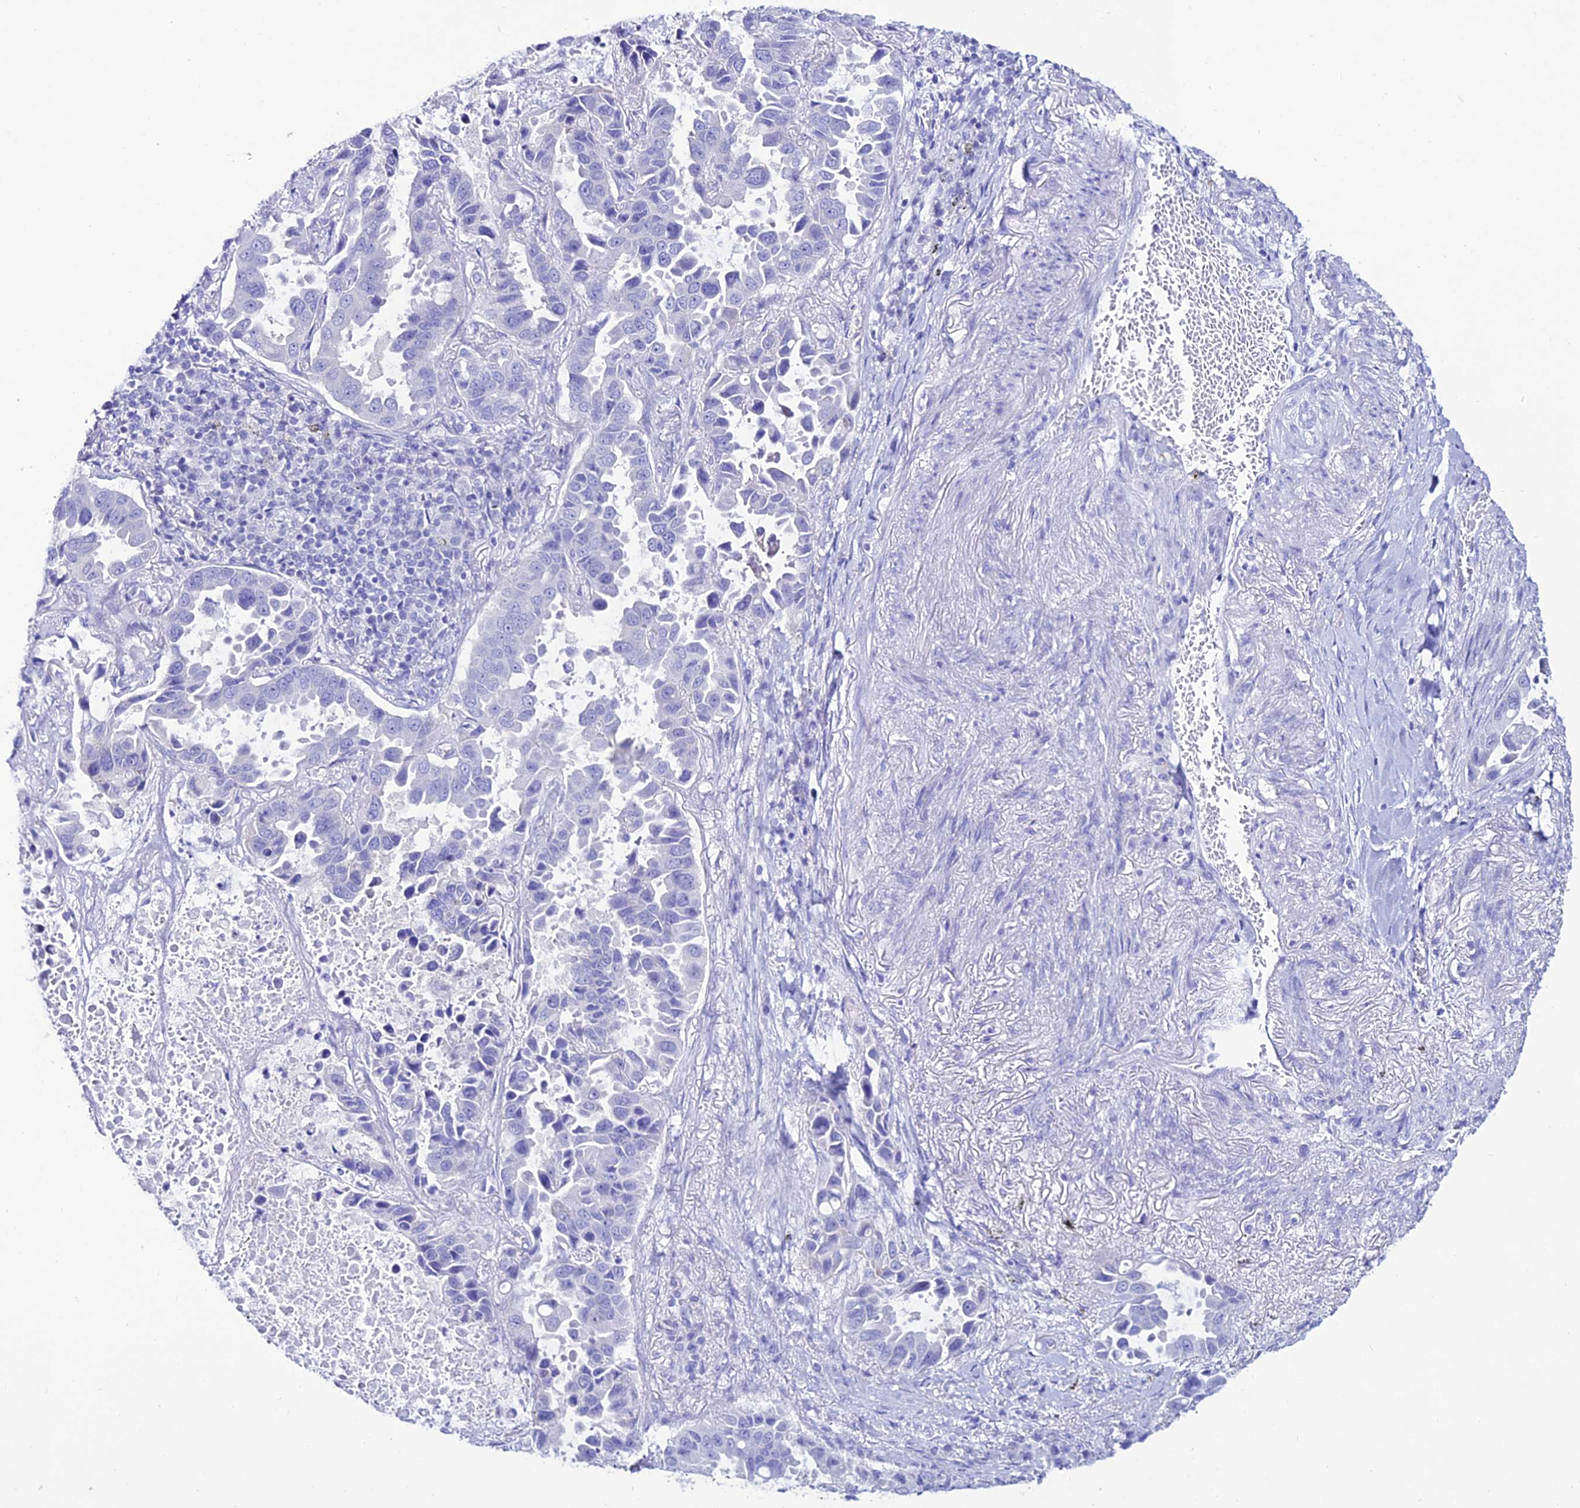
{"staining": {"intensity": "negative", "quantity": "none", "location": "none"}, "tissue": "lung cancer", "cell_type": "Tumor cells", "image_type": "cancer", "snomed": [{"axis": "morphology", "description": "Adenocarcinoma, NOS"}, {"axis": "topography", "description": "Lung"}], "caption": "Immunohistochemistry (IHC) image of adenocarcinoma (lung) stained for a protein (brown), which reveals no staining in tumor cells.", "gene": "OR4D5", "patient": {"sex": "male", "age": 64}}